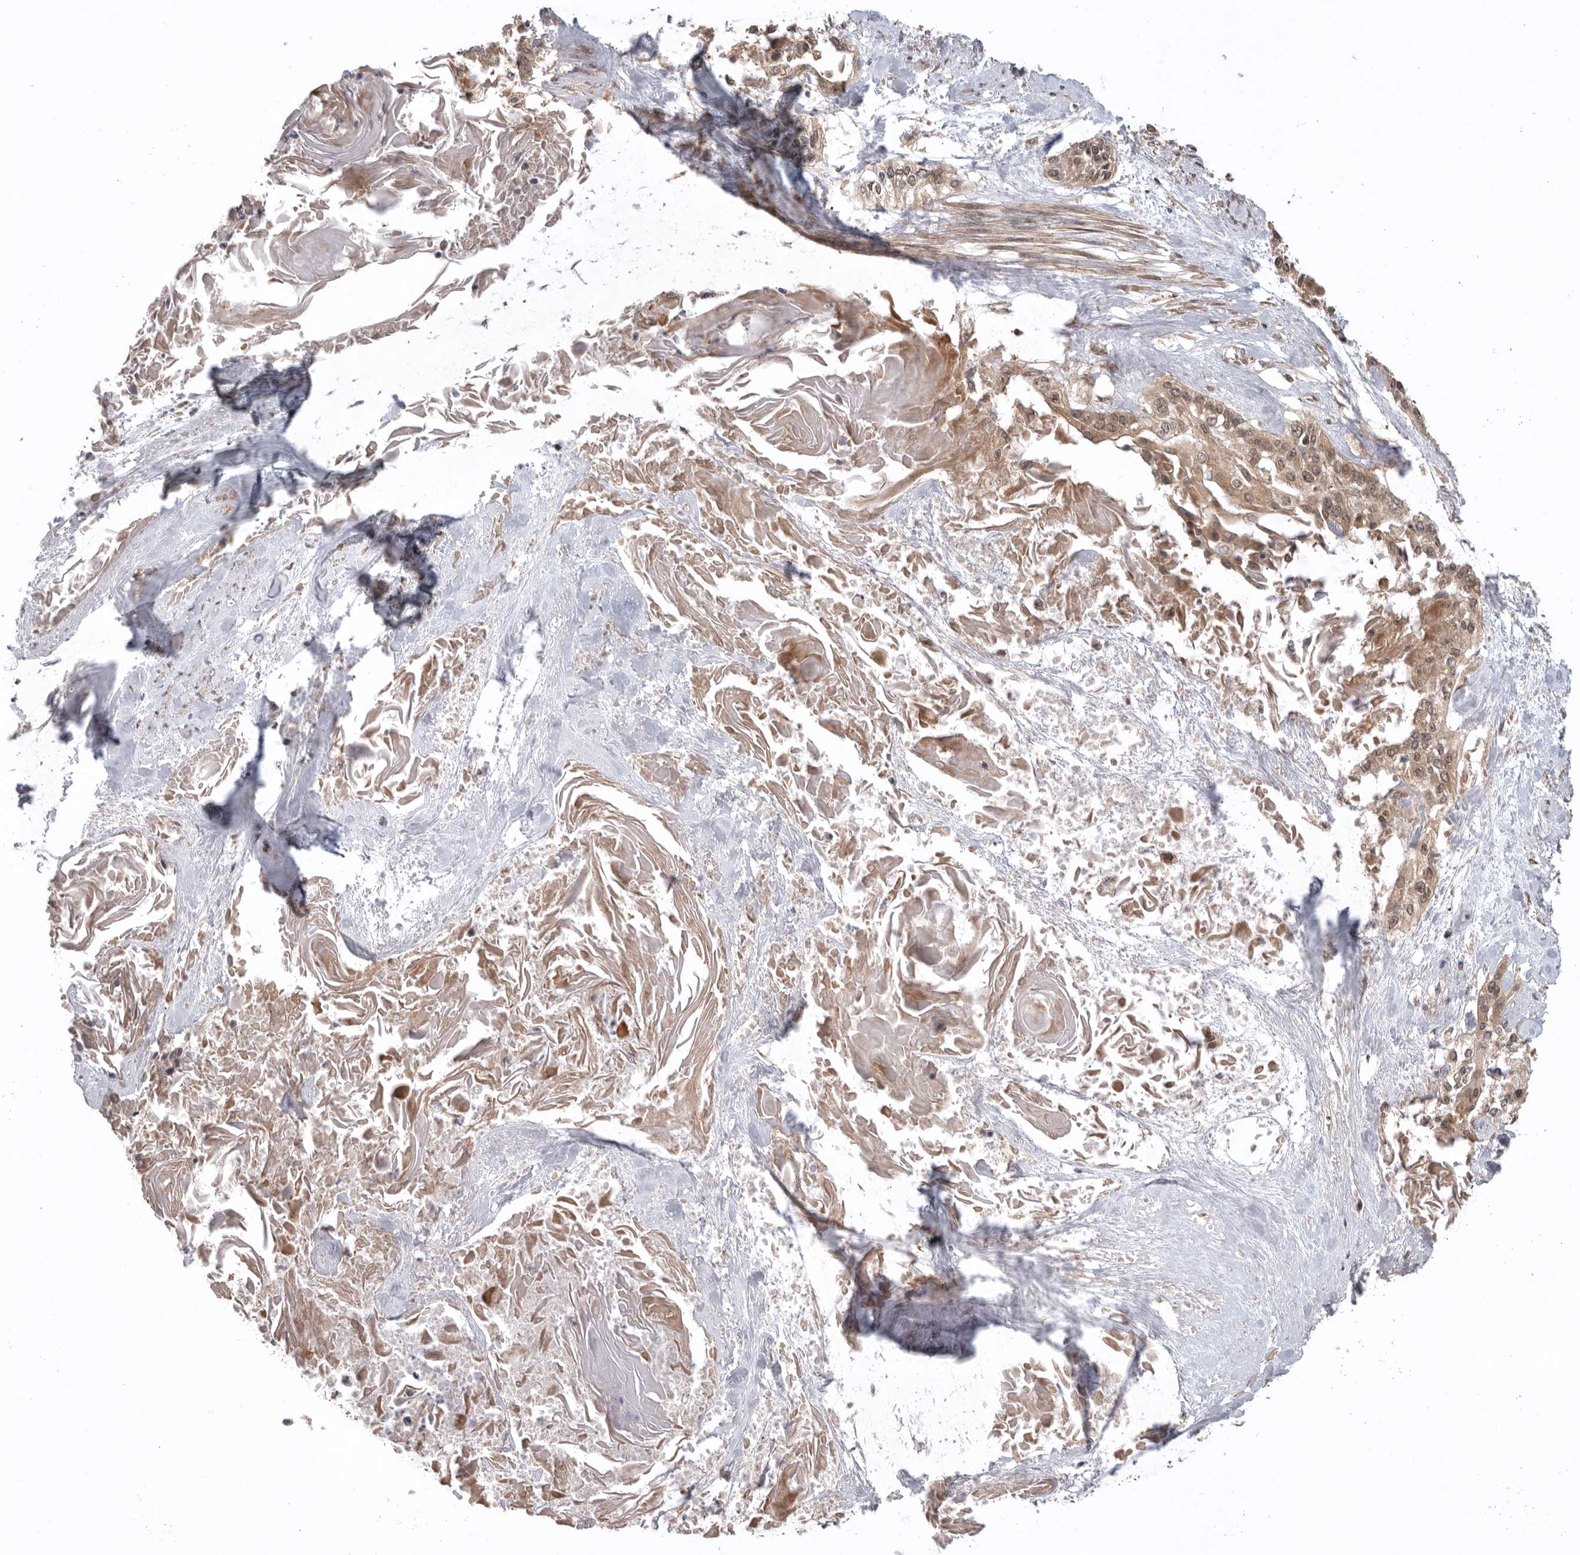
{"staining": {"intensity": "weak", "quantity": ">75%", "location": "cytoplasmic/membranous"}, "tissue": "cervical cancer", "cell_type": "Tumor cells", "image_type": "cancer", "snomed": [{"axis": "morphology", "description": "Squamous cell carcinoma, NOS"}, {"axis": "topography", "description": "Cervix"}], "caption": "There is low levels of weak cytoplasmic/membranous positivity in tumor cells of squamous cell carcinoma (cervical), as demonstrated by immunohistochemical staining (brown color).", "gene": "DHDDS", "patient": {"sex": "female", "age": 57}}